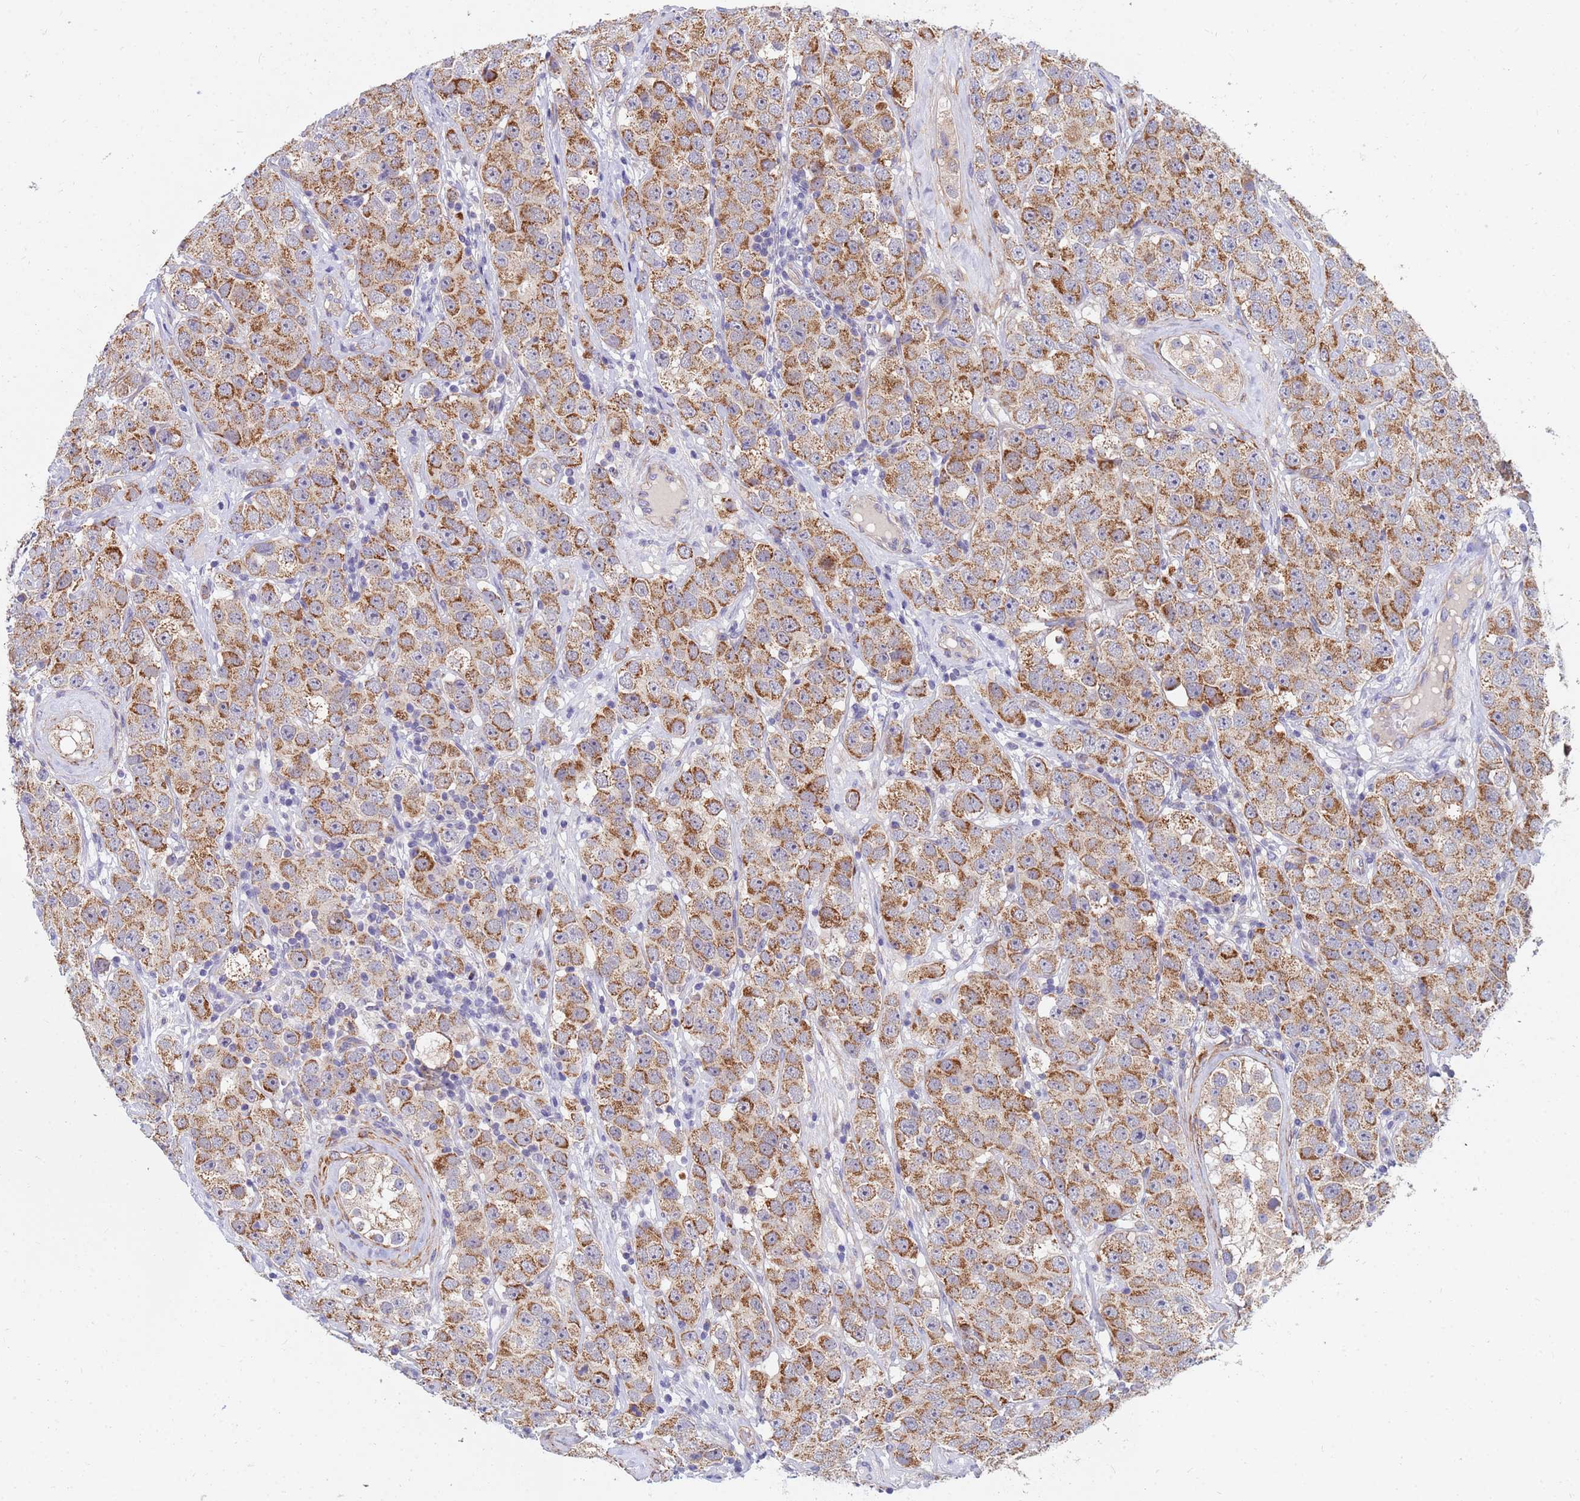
{"staining": {"intensity": "moderate", "quantity": ">75%", "location": "cytoplasmic/membranous"}, "tissue": "testis cancer", "cell_type": "Tumor cells", "image_type": "cancer", "snomed": [{"axis": "morphology", "description": "Seminoma, NOS"}, {"axis": "topography", "description": "Testis"}], "caption": "Human testis seminoma stained with a protein marker exhibits moderate staining in tumor cells.", "gene": "SDR39U1", "patient": {"sex": "male", "age": 28}}